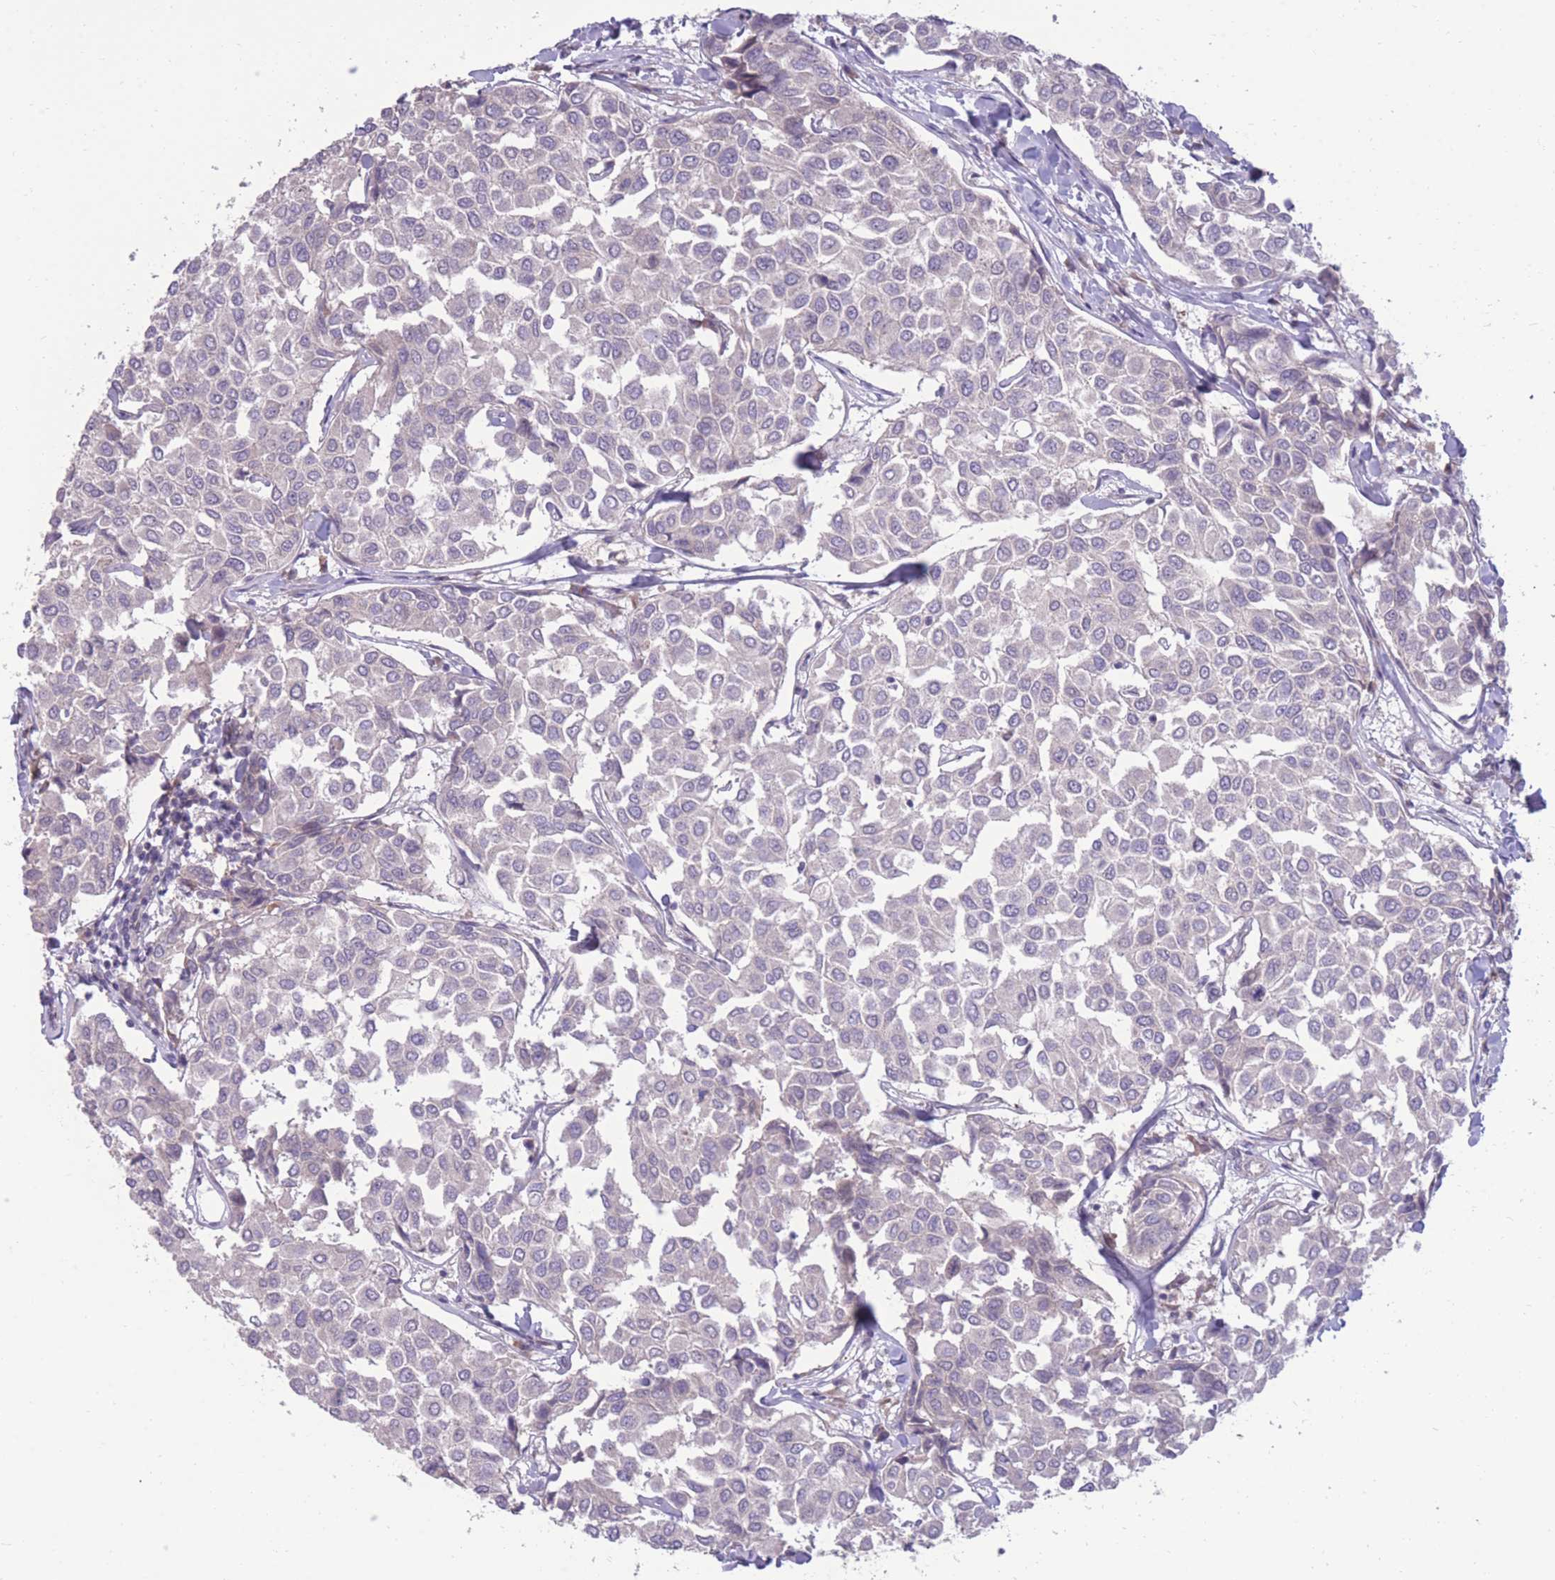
{"staining": {"intensity": "negative", "quantity": "none", "location": "none"}, "tissue": "breast cancer", "cell_type": "Tumor cells", "image_type": "cancer", "snomed": [{"axis": "morphology", "description": "Duct carcinoma"}, {"axis": "topography", "description": "Breast"}], "caption": "High power microscopy photomicrograph of an immunohistochemistry image of intraductal carcinoma (breast), revealing no significant positivity in tumor cells.", "gene": "RIC8A", "patient": {"sex": "female", "age": 55}}